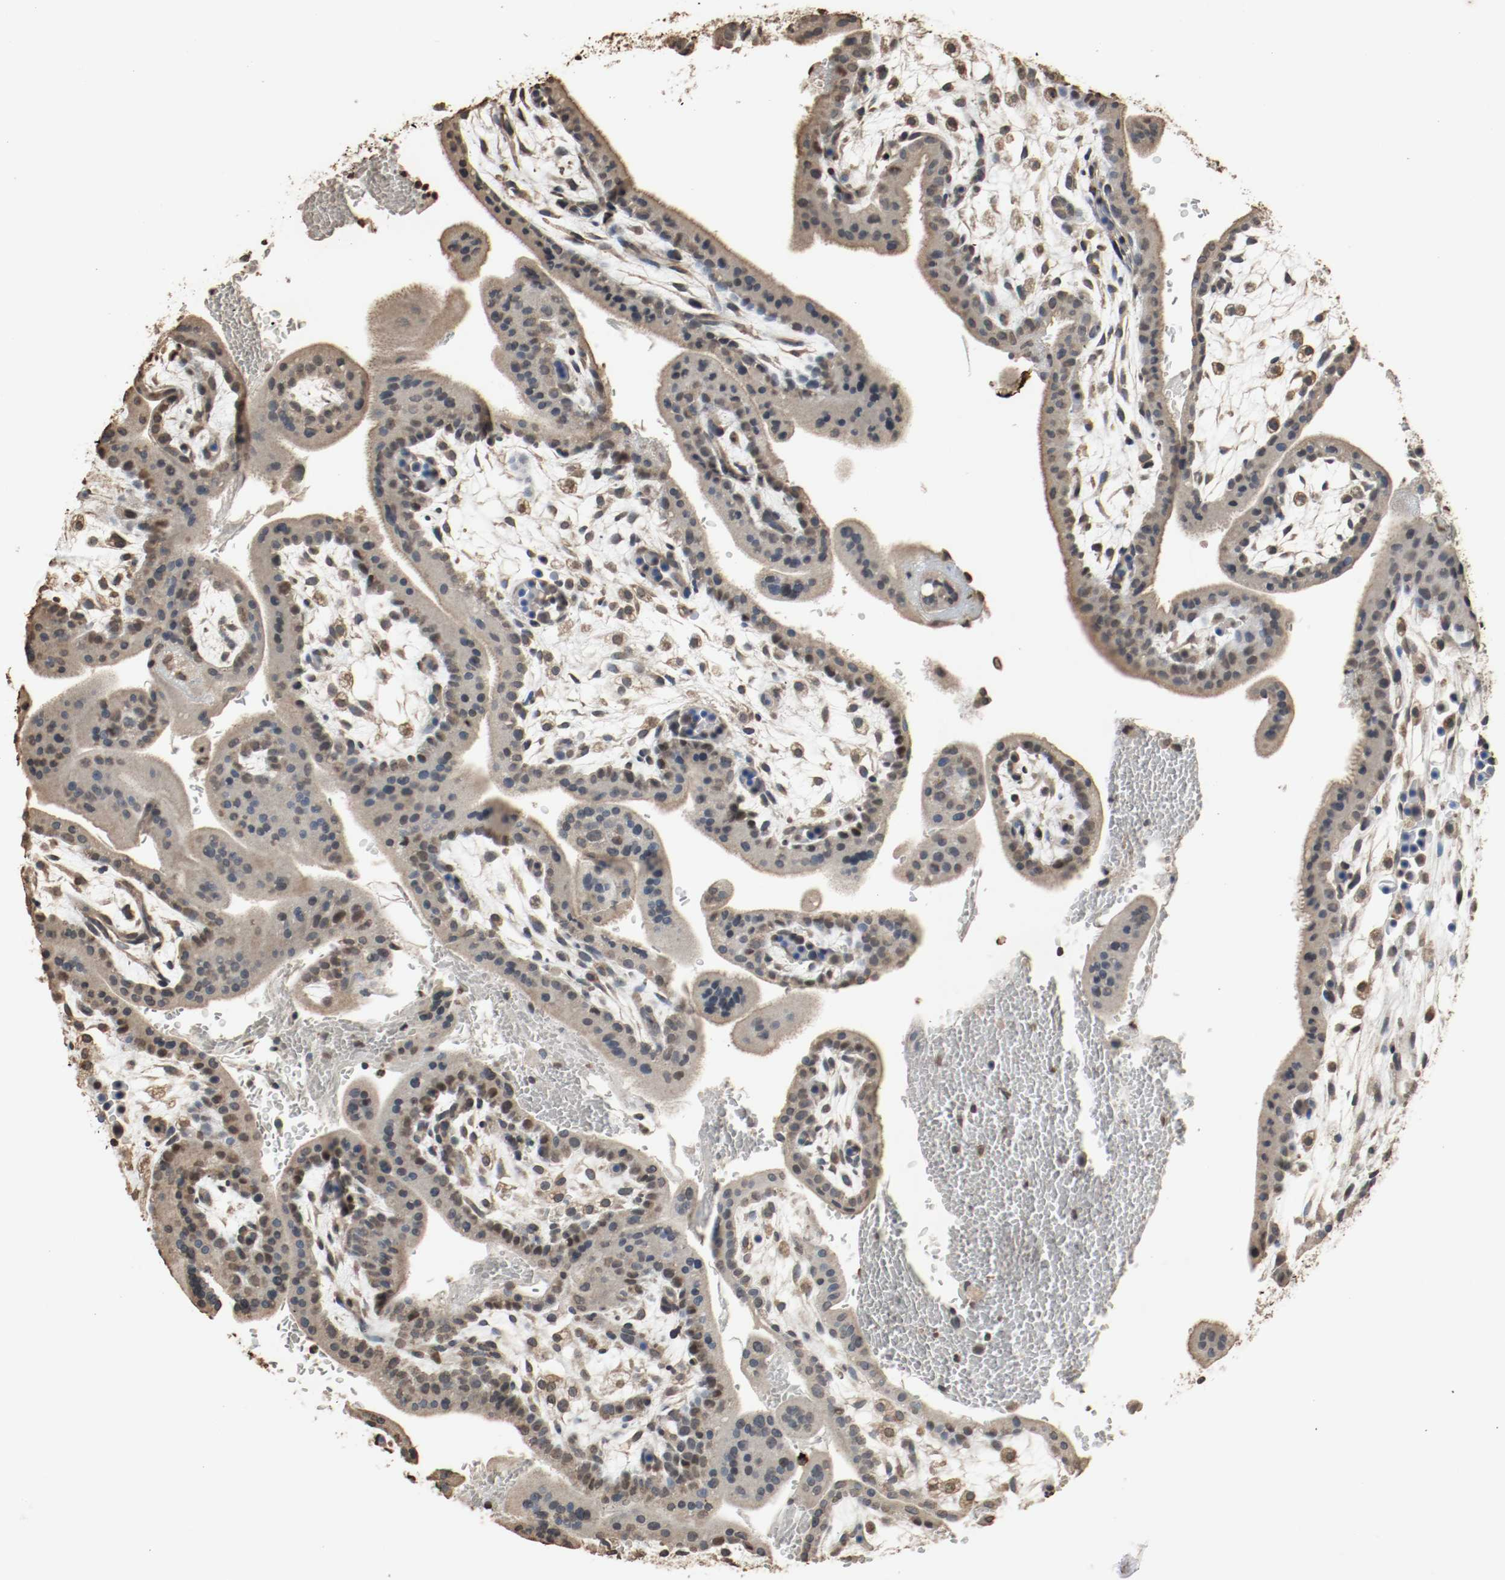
{"staining": {"intensity": "weak", "quantity": "25%-75%", "location": "cytoplasmic/membranous"}, "tissue": "placenta", "cell_type": "Trophoblastic cells", "image_type": "normal", "snomed": [{"axis": "morphology", "description": "Normal tissue, NOS"}, {"axis": "topography", "description": "Placenta"}], "caption": "Immunohistochemistry staining of unremarkable placenta, which demonstrates low levels of weak cytoplasmic/membranous expression in approximately 25%-75% of trophoblastic cells indicating weak cytoplasmic/membranous protein expression. The staining was performed using DAB (3,3'-diaminobenzidine) (brown) for protein detection and nuclei were counterstained in hematoxylin (blue).", "gene": "RTN4", "patient": {"sex": "female", "age": 35}}